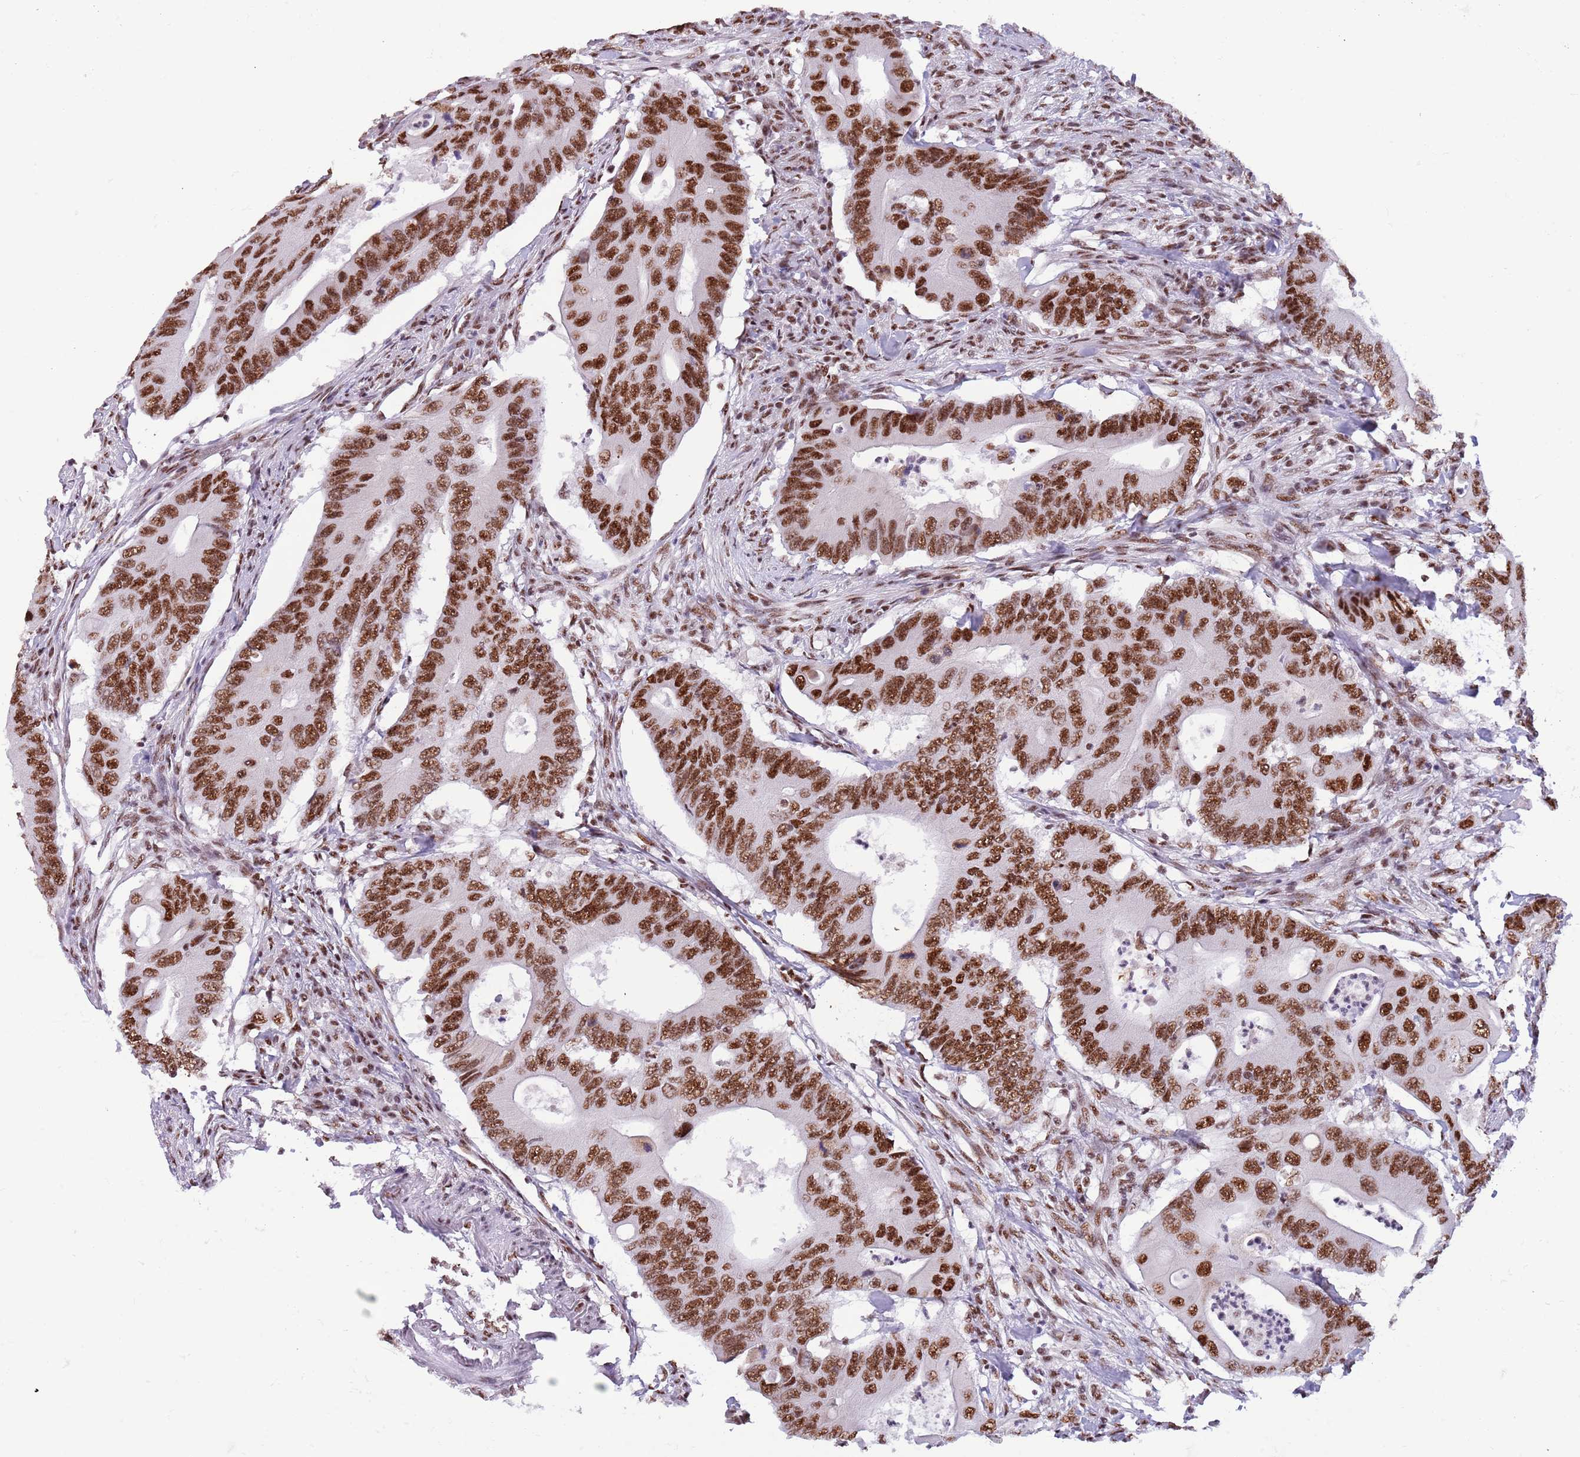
{"staining": {"intensity": "strong", "quantity": ">75%", "location": "nuclear"}, "tissue": "colorectal cancer", "cell_type": "Tumor cells", "image_type": "cancer", "snomed": [{"axis": "morphology", "description": "Adenocarcinoma, NOS"}, {"axis": "topography", "description": "Colon"}], "caption": "Immunohistochemical staining of colorectal cancer (adenocarcinoma) exhibits high levels of strong nuclear positivity in about >75% of tumor cells. Ihc stains the protein in brown and the nuclei are stained blue.", "gene": "SF3A2", "patient": {"sex": "male", "age": 71}}